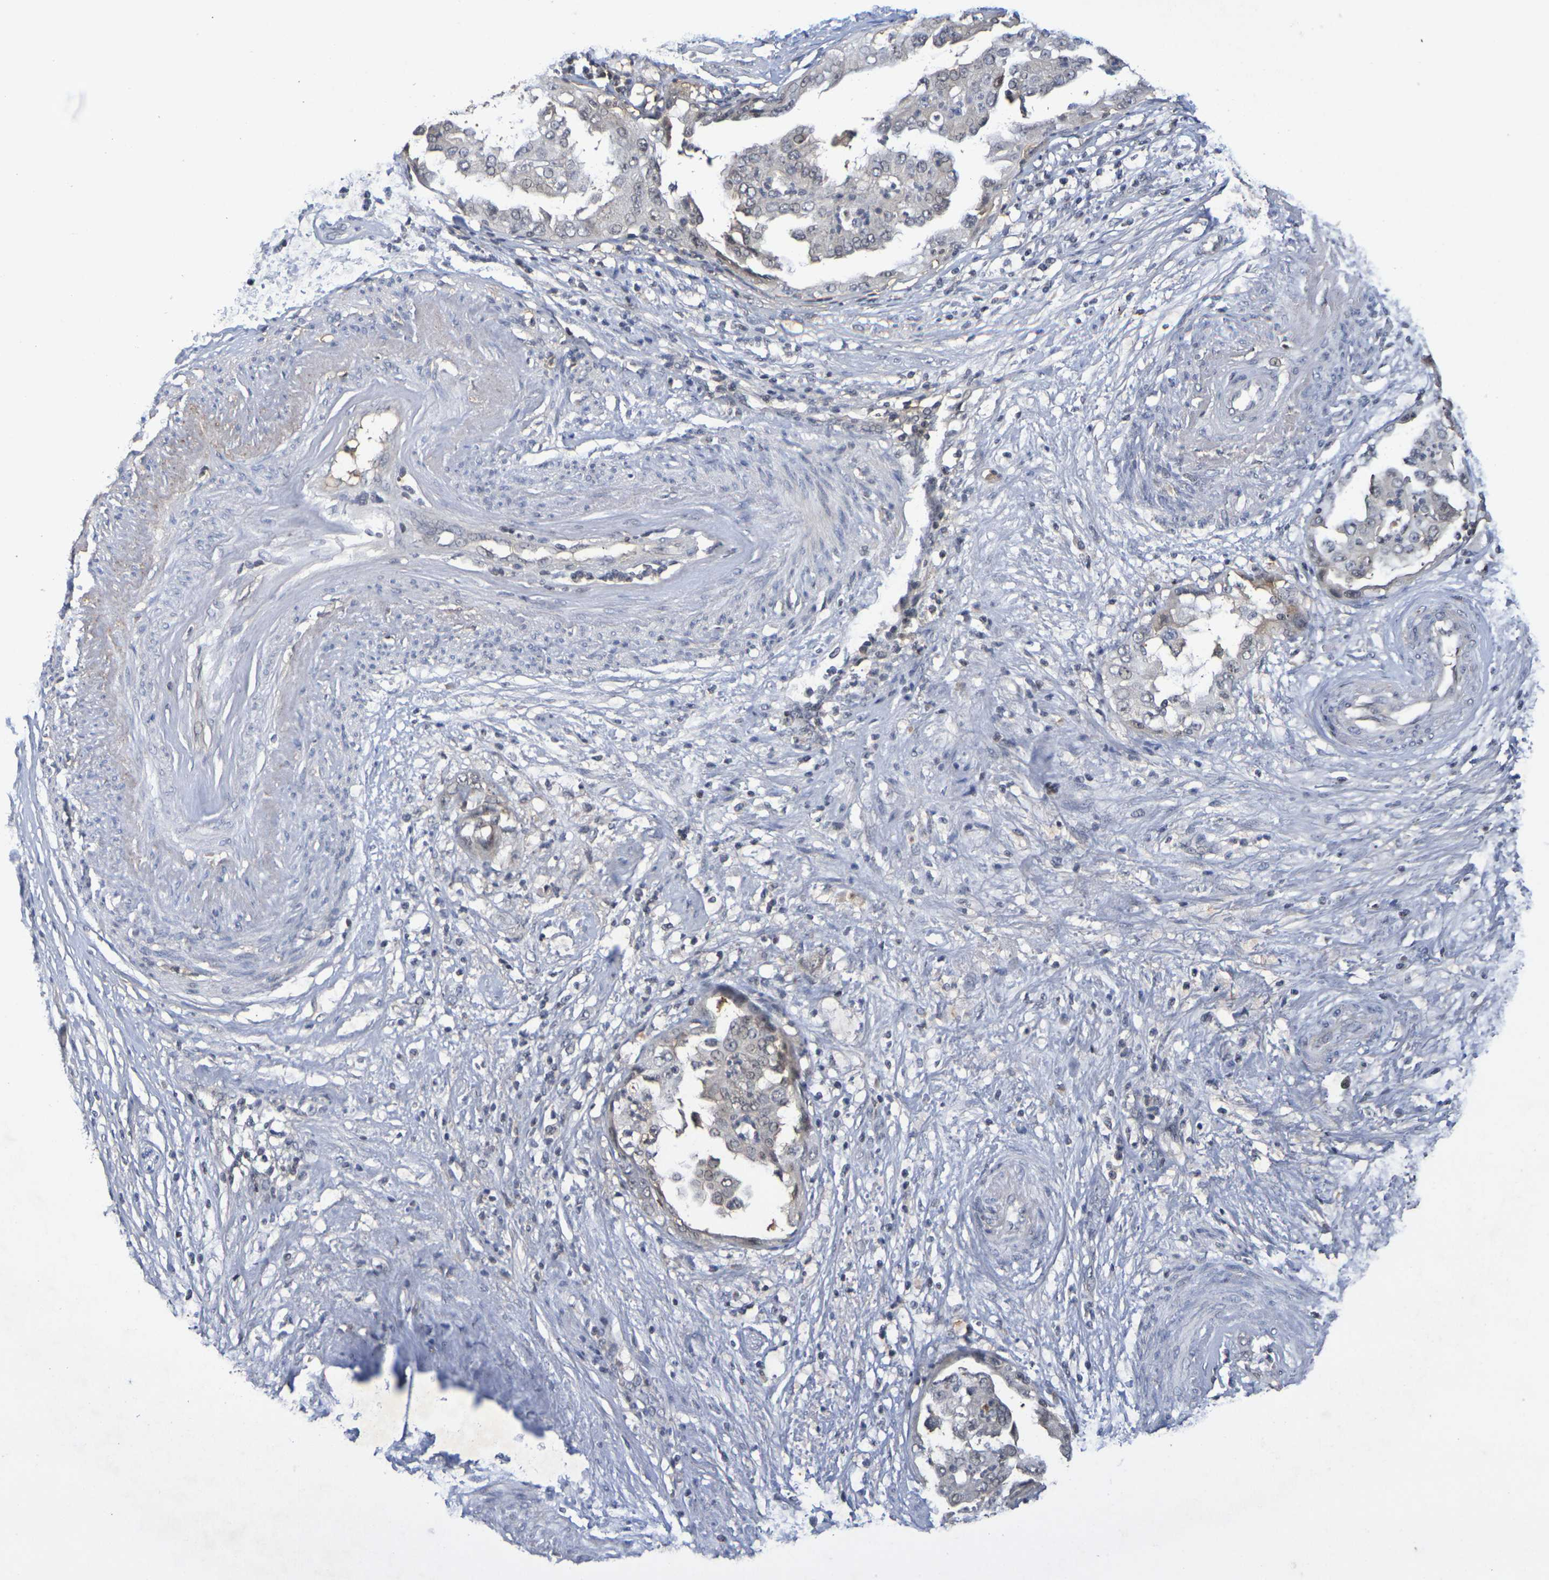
{"staining": {"intensity": "weak", "quantity": ">75%", "location": "nuclear"}, "tissue": "endometrial cancer", "cell_type": "Tumor cells", "image_type": "cancer", "snomed": [{"axis": "morphology", "description": "Adenocarcinoma, NOS"}, {"axis": "topography", "description": "Endometrium"}], "caption": "High-magnification brightfield microscopy of endometrial cancer (adenocarcinoma) stained with DAB (brown) and counterstained with hematoxylin (blue). tumor cells exhibit weak nuclear positivity is identified in about>75% of cells.", "gene": "TERF2", "patient": {"sex": "female", "age": 85}}